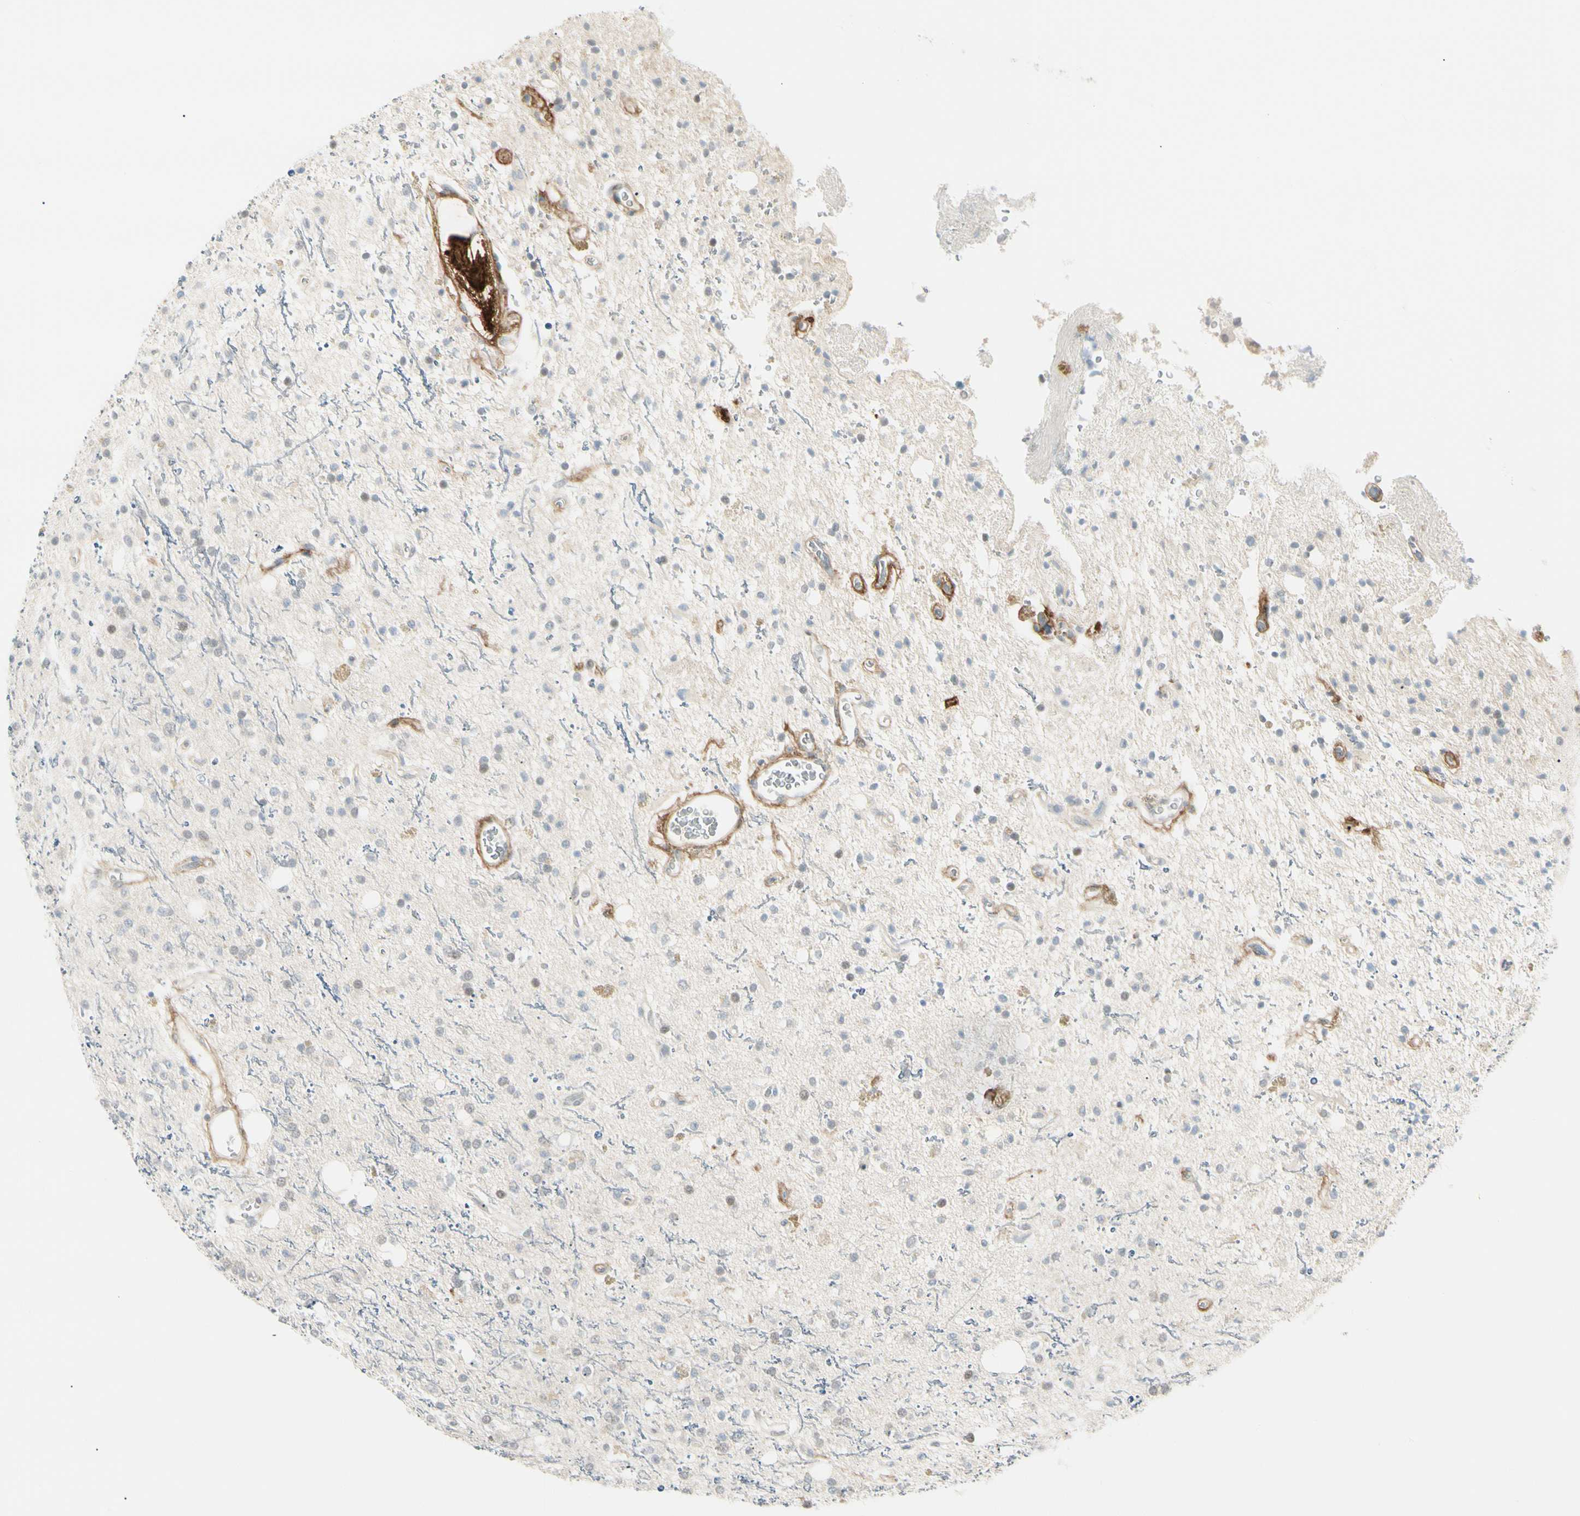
{"staining": {"intensity": "negative", "quantity": "none", "location": "none"}, "tissue": "glioma", "cell_type": "Tumor cells", "image_type": "cancer", "snomed": [{"axis": "morphology", "description": "Glioma, malignant, High grade"}, {"axis": "topography", "description": "Brain"}], "caption": "DAB immunohistochemical staining of human glioma exhibits no significant positivity in tumor cells.", "gene": "ASPN", "patient": {"sex": "male", "age": 47}}